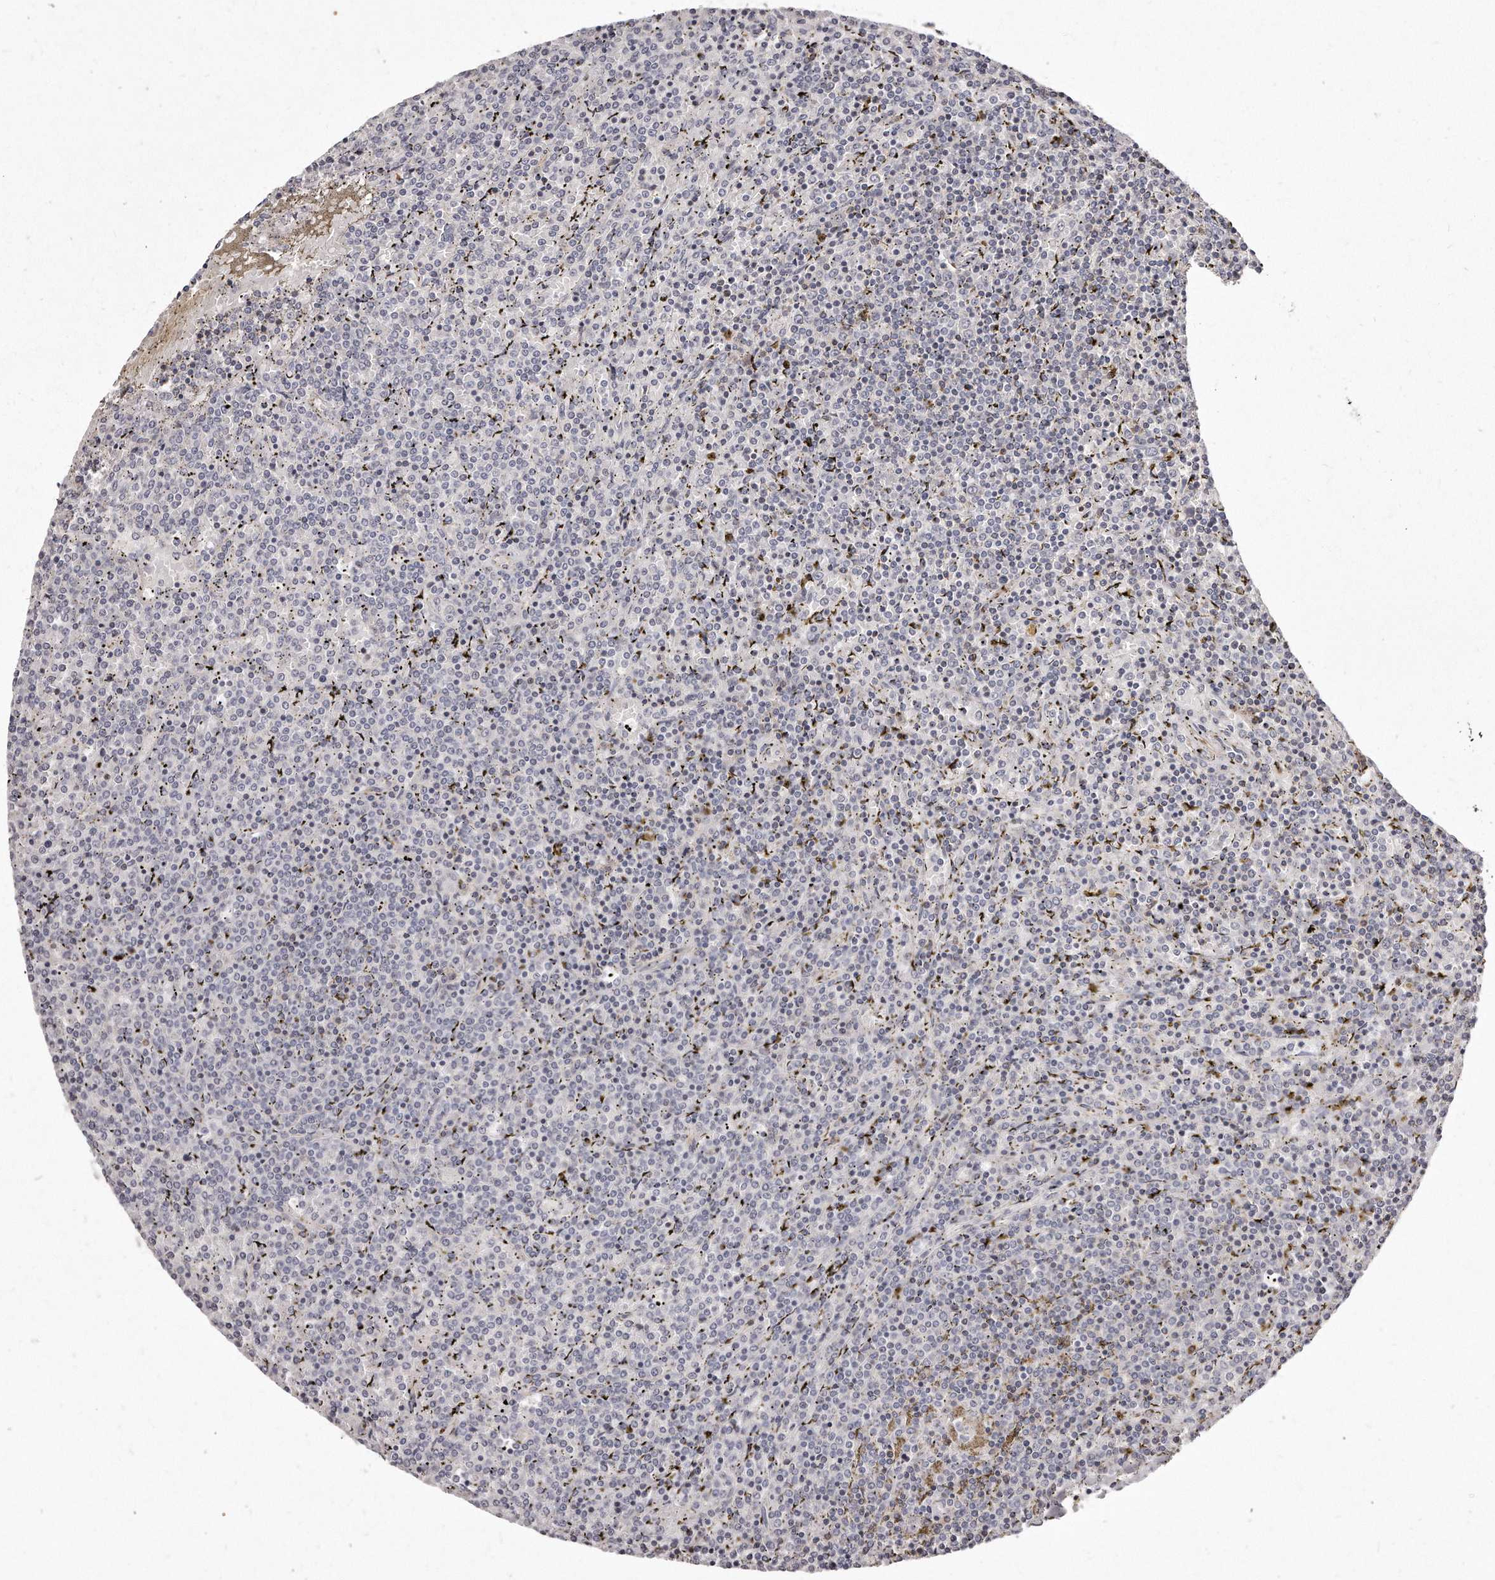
{"staining": {"intensity": "negative", "quantity": "none", "location": "none"}, "tissue": "lymphoma", "cell_type": "Tumor cells", "image_type": "cancer", "snomed": [{"axis": "morphology", "description": "Malignant lymphoma, non-Hodgkin's type, Low grade"}, {"axis": "topography", "description": "Spleen"}], "caption": "DAB (3,3'-diaminobenzidine) immunohistochemical staining of malignant lymphoma, non-Hodgkin's type (low-grade) displays no significant expression in tumor cells. (DAB (3,3'-diaminobenzidine) IHC, high magnification).", "gene": "TTLL4", "patient": {"sex": "female", "age": 19}}